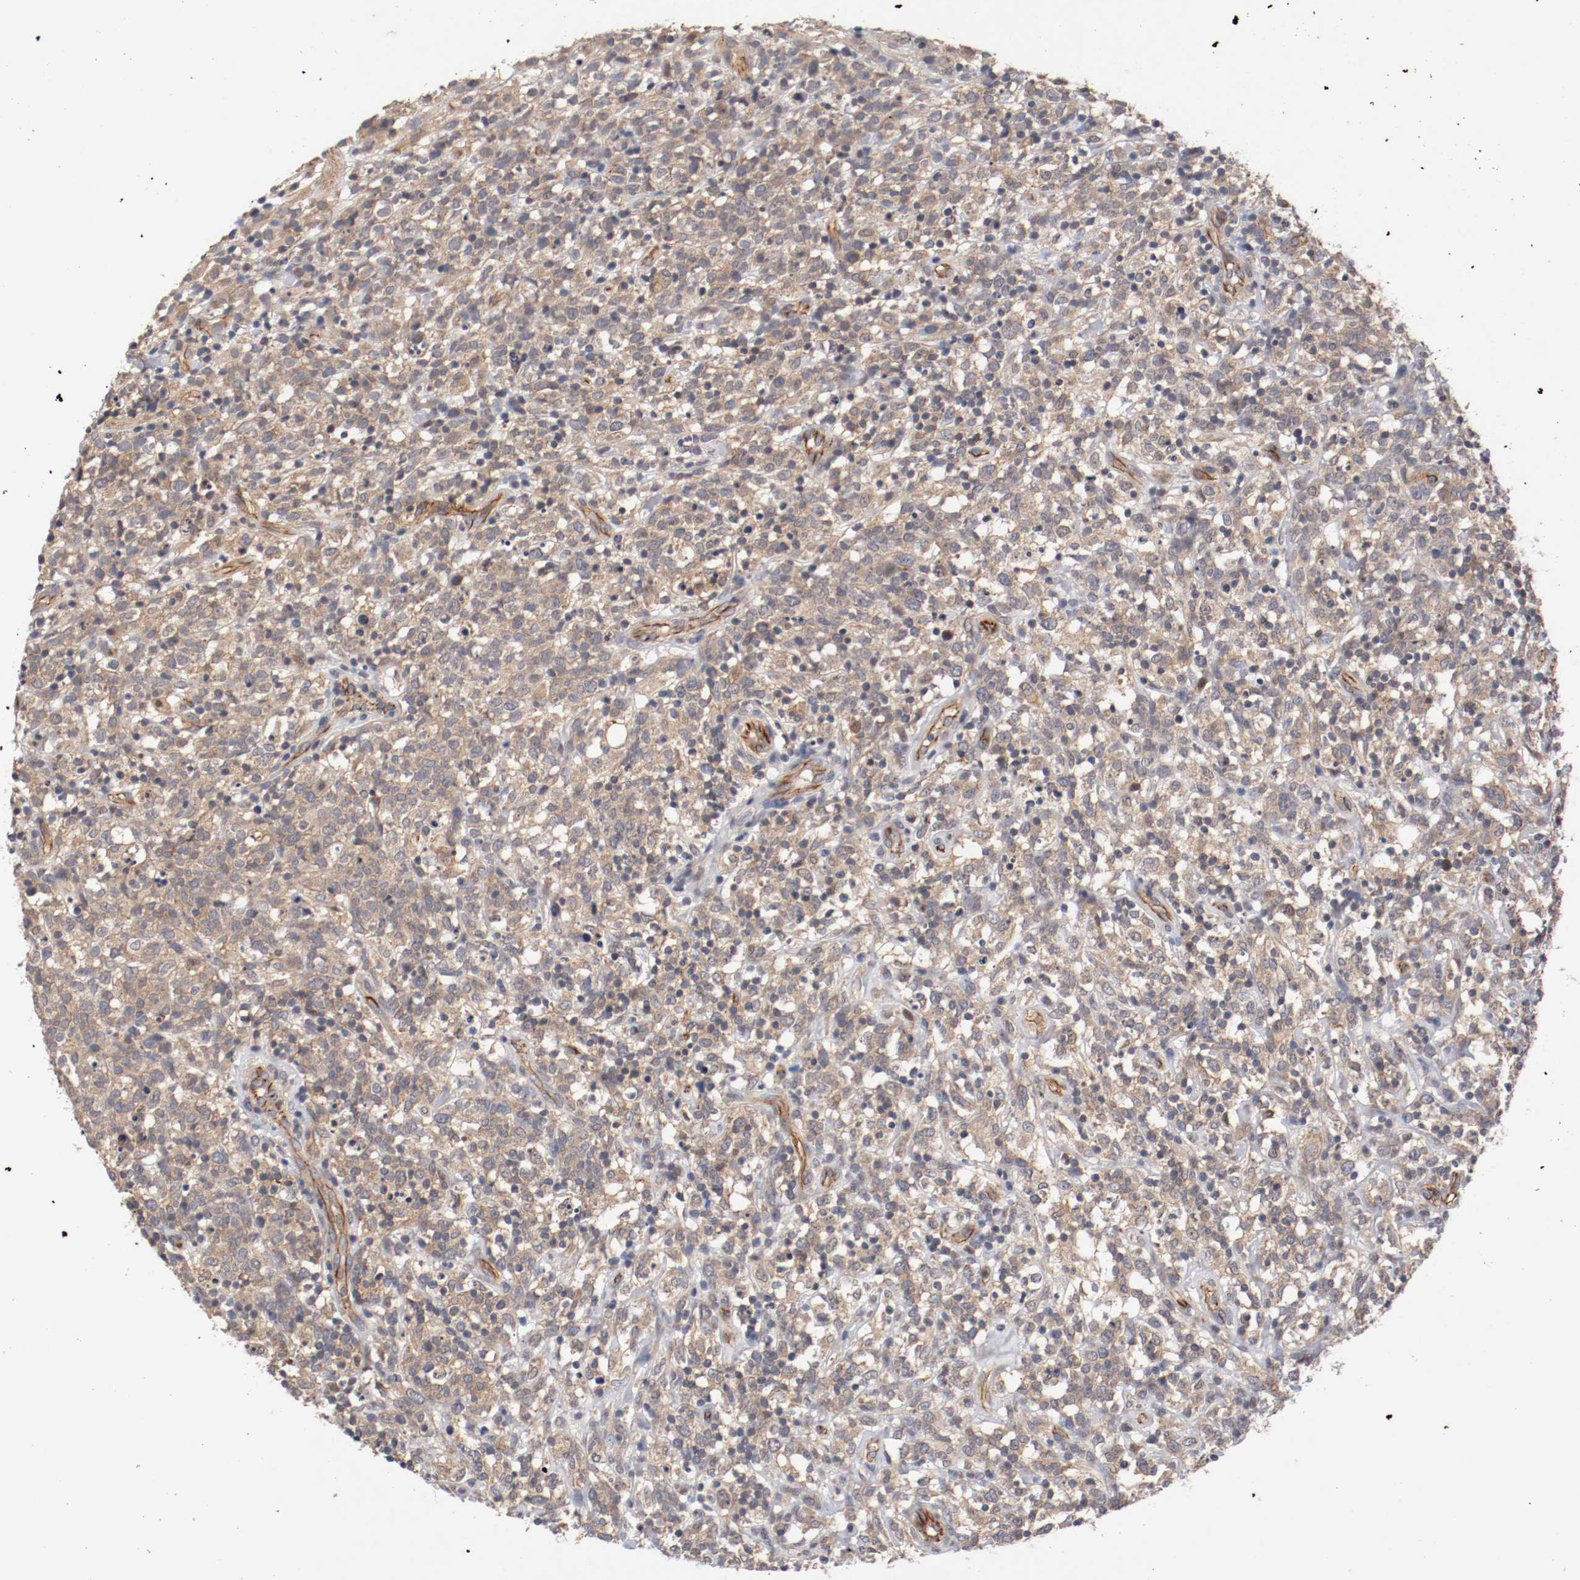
{"staining": {"intensity": "weak", "quantity": "25%-75%", "location": "cytoplasmic/membranous"}, "tissue": "lymphoma", "cell_type": "Tumor cells", "image_type": "cancer", "snomed": [{"axis": "morphology", "description": "Malignant lymphoma, non-Hodgkin's type, High grade"}, {"axis": "topography", "description": "Lymph node"}], "caption": "DAB immunohistochemical staining of lymphoma displays weak cytoplasmic/membranous protein staining in about 25%-75% of tumor cells.", "gene": "TYK2", "patient": {"sex": "female", "age": 73}}